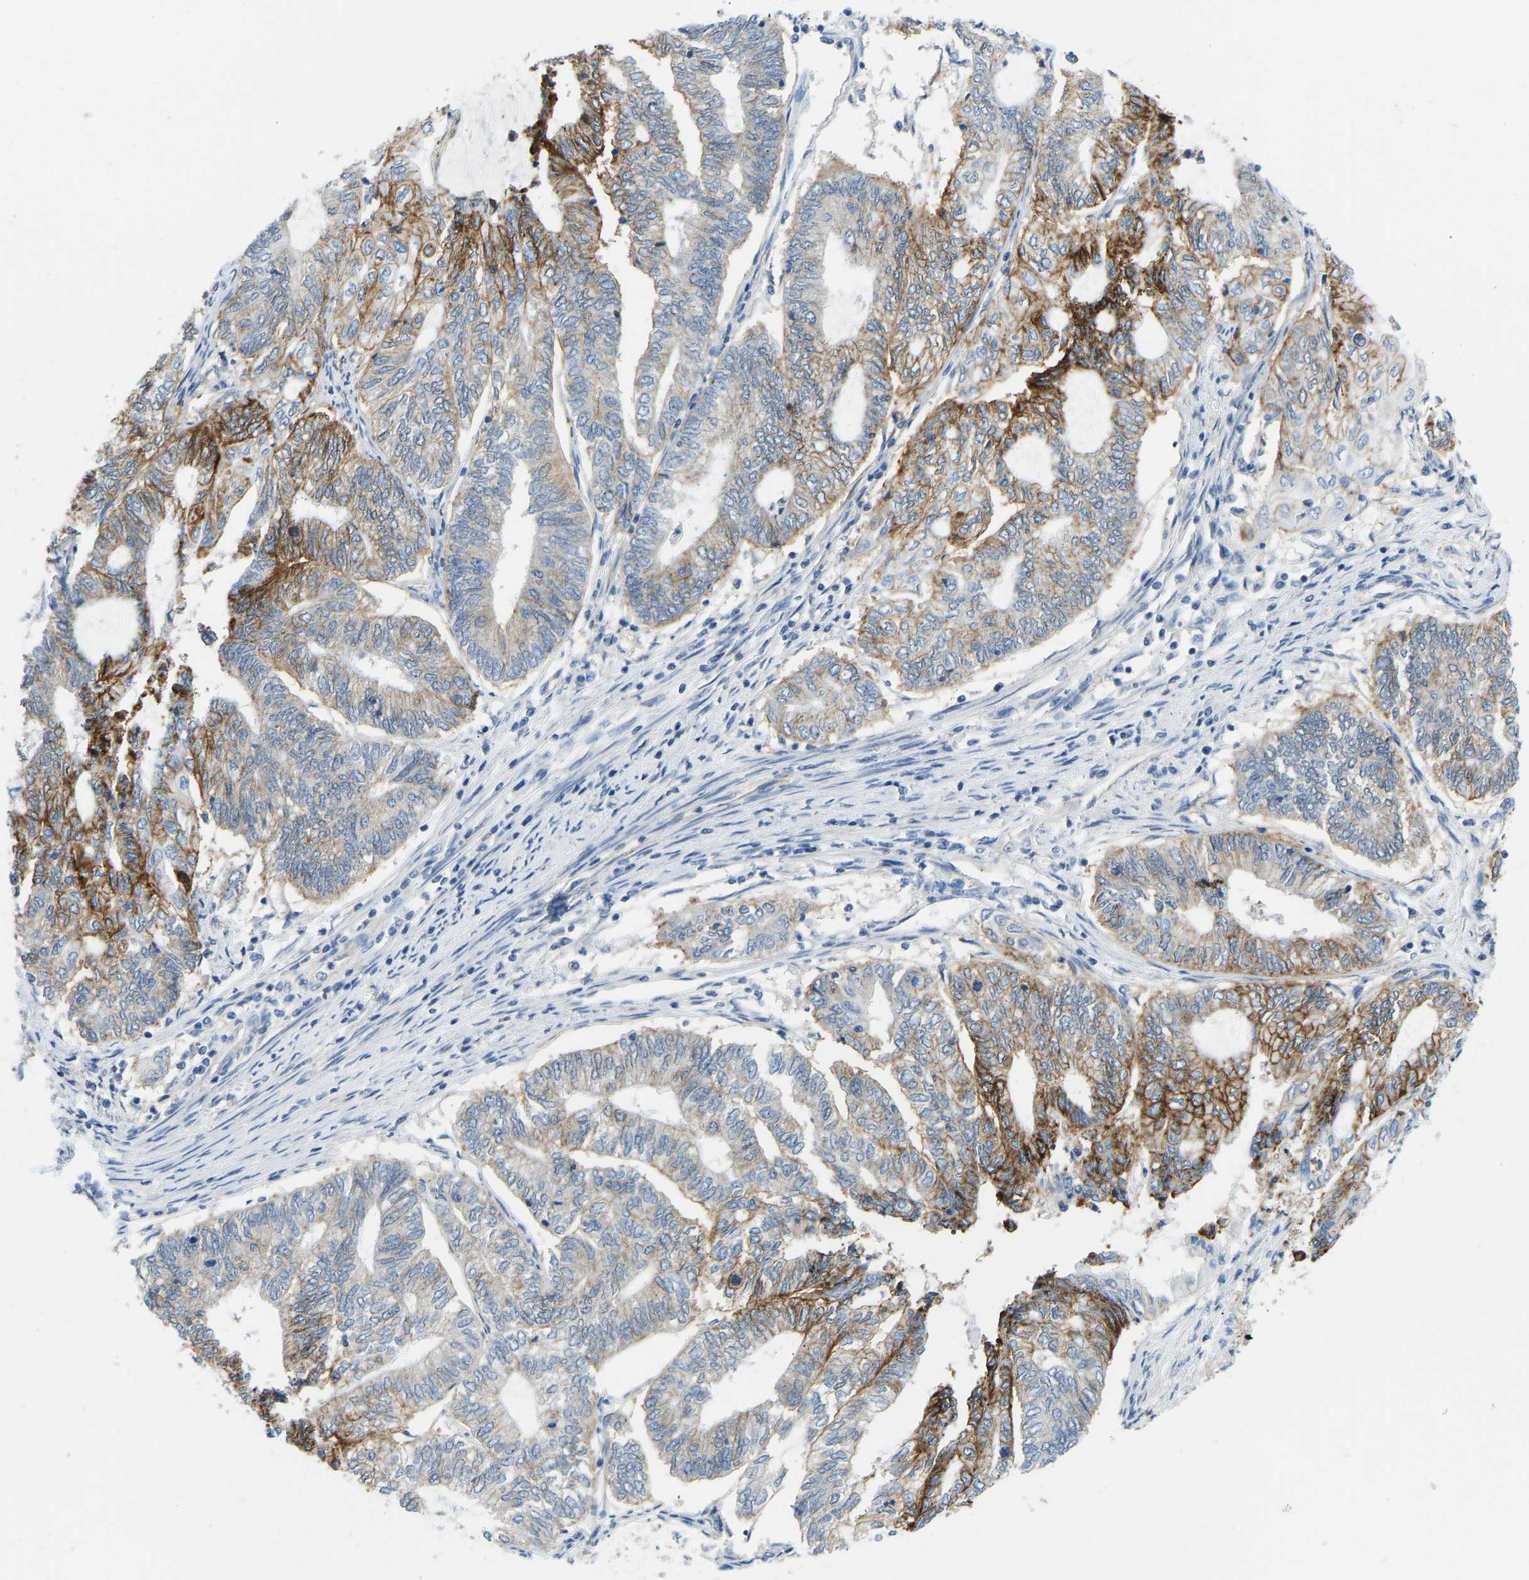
{"staining": {"intensity": "strong", "quantity": "25%-75%", "location": "cytoplasmic/membranous"}, "tissue": "endometrial cancer", "cell_type": "Tumor cells", "image_type": "cancer", "snomed": [{"axis": "morphology", "description": "Adenocarcinoma, NOS"}, {"axis": "topography", "description": "Uterus"}, {"axis": "topography", "description": "Endometrium"}], "caption": "Tumor cells show high levels of strong cytoplasmic/membranous staining in approximately 25%-75% of cells in adenocarcinoma (endometrial).", "gene": "ATP1A1", "patient": {"sex": "female", "age": 70}}